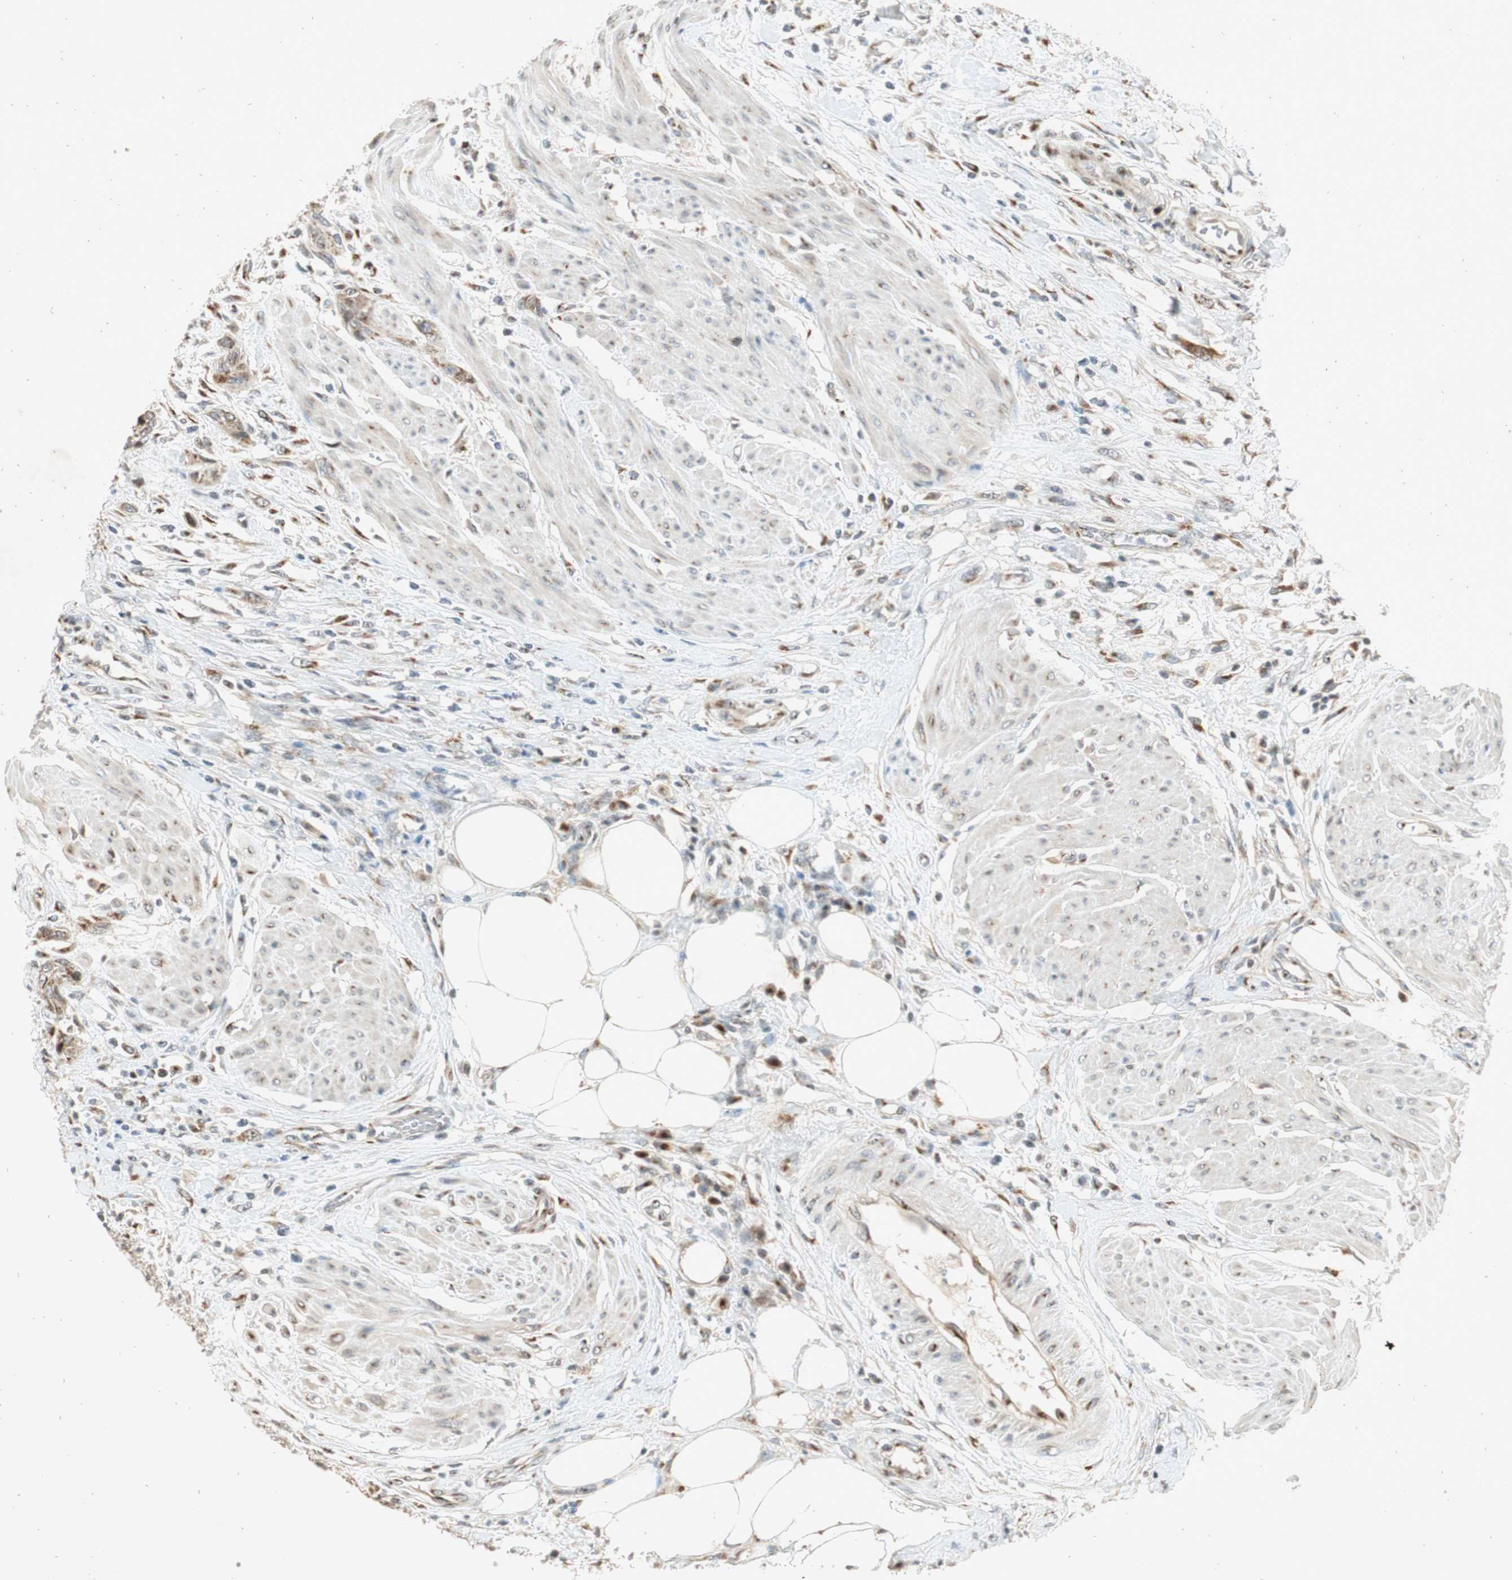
{"staining": {"intensity": "weak", "quantity": "<25%", "location": "cytoplasmic/membranous"}, "tissue": "urothelial cancer", "cell_type": "Tumor cells", "image_type": "cancer", "snomed": [{"axis": "morphology", "description": "Urothelial carcinoma, High grade"}, {"axis": "topography", "description": "Urinary bladder"}], "caption": "This is a histopathology image of immunohistochemistry staining of urothelial cancer, which shows no staining in tumor cells. (Stains: DAB (3,3'-diaminobenzidine) immunohistochemistry with hematoxylin counter stain, Microscopy: brightfield microscopy at high magnification).", "gene": "NEO1", "patient": {"sex": "male", "age": 35}}